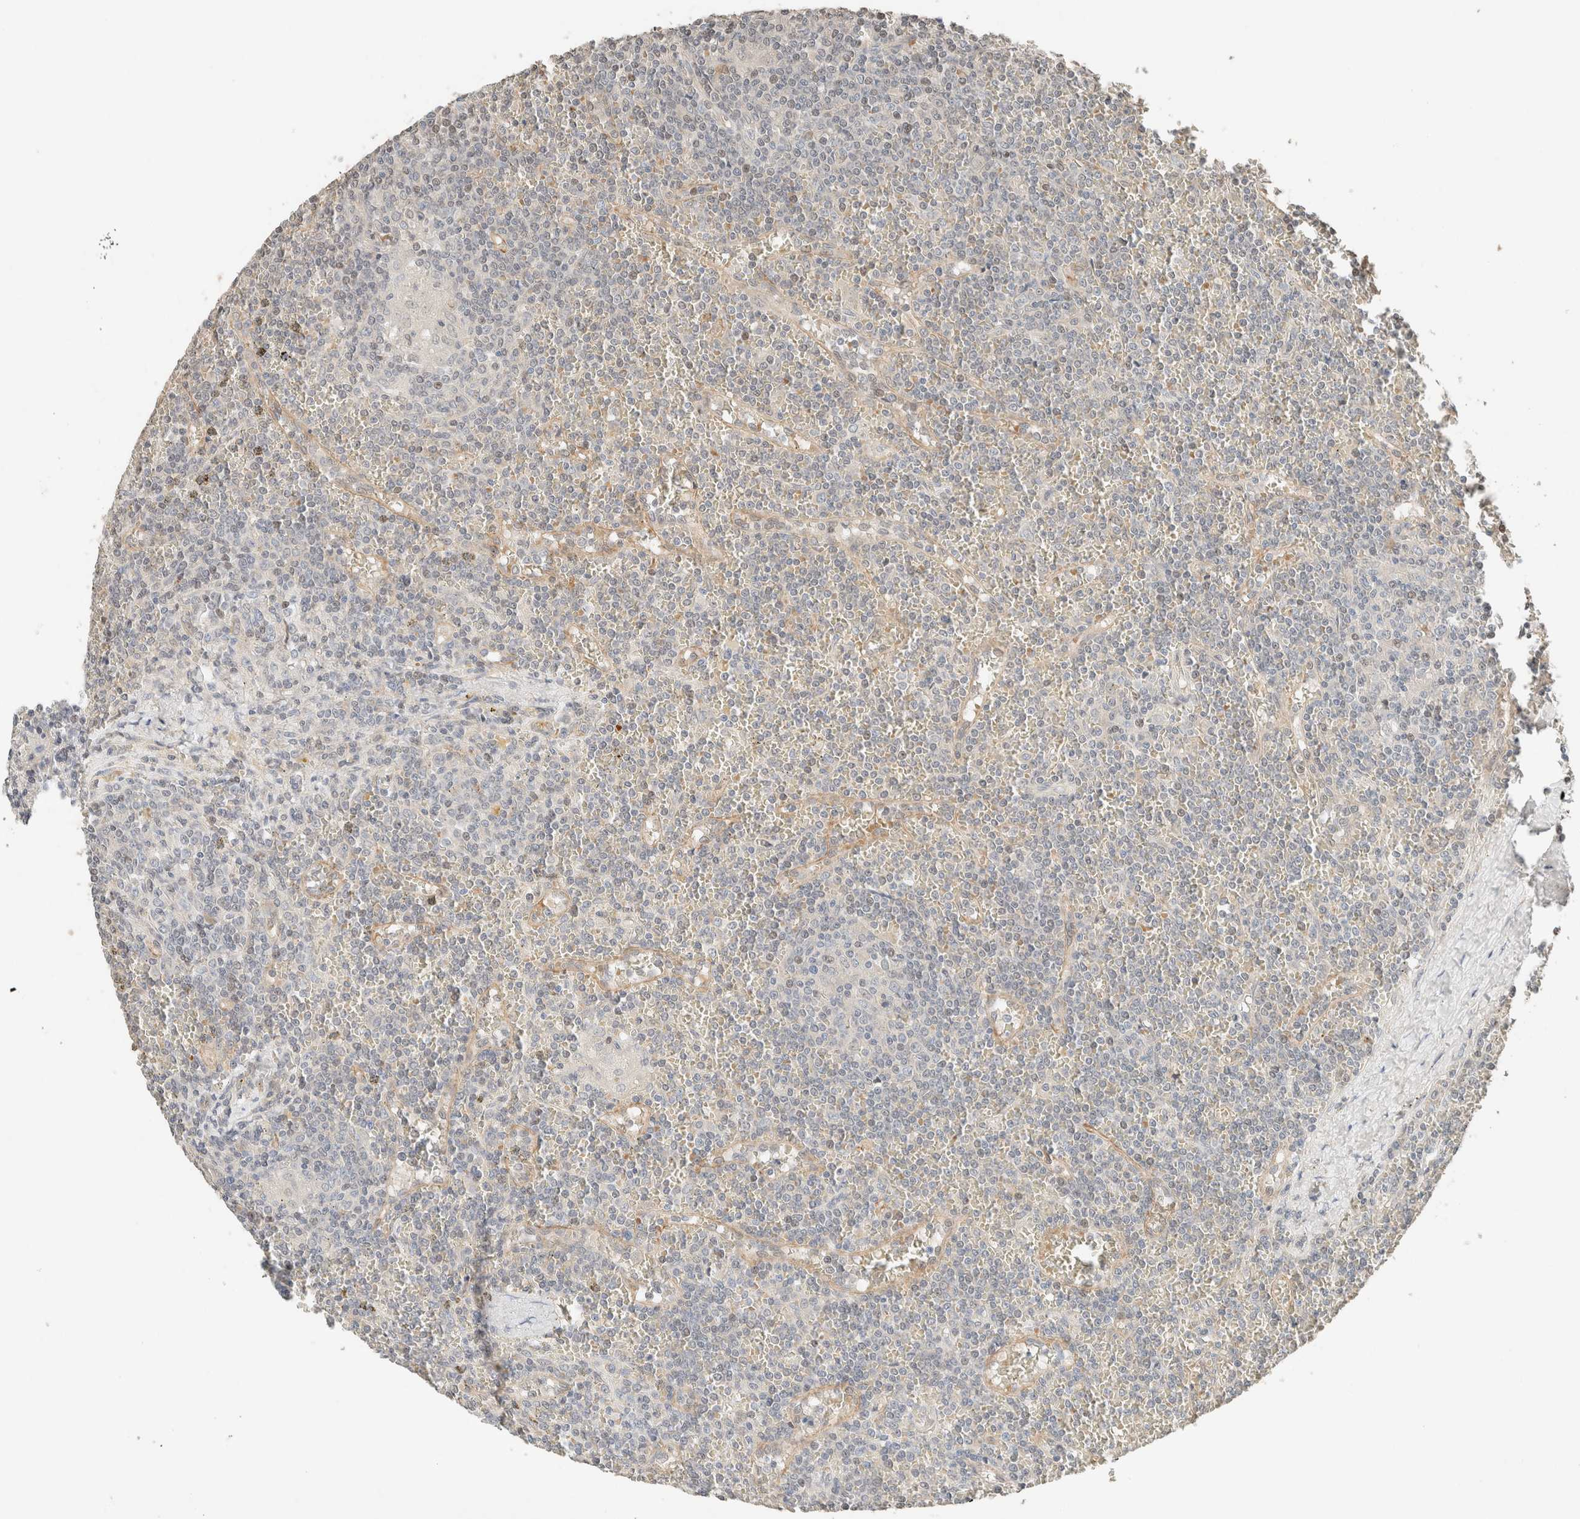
{"staining": {"intensity": "weak", "quantity": "<25%", "location": "nuclear"}, "tissue": "lymphoma", "cell_type": "Tumor cells", "image_type": "cancer", "snomed": [{"axis": "morphology", "description": "Malignant lymphoma, non-Hodgkin's type, Low grade"}, {"axis": "topography", "description": "Spleen"}], "caption": "Micrograph shows no protein staining in tumor cells of low-grade malignant lymphoma, non-Hodgkin's type tissue.", "gene": "TUBD1", "patient": {"sex": "female", "age": 19}}